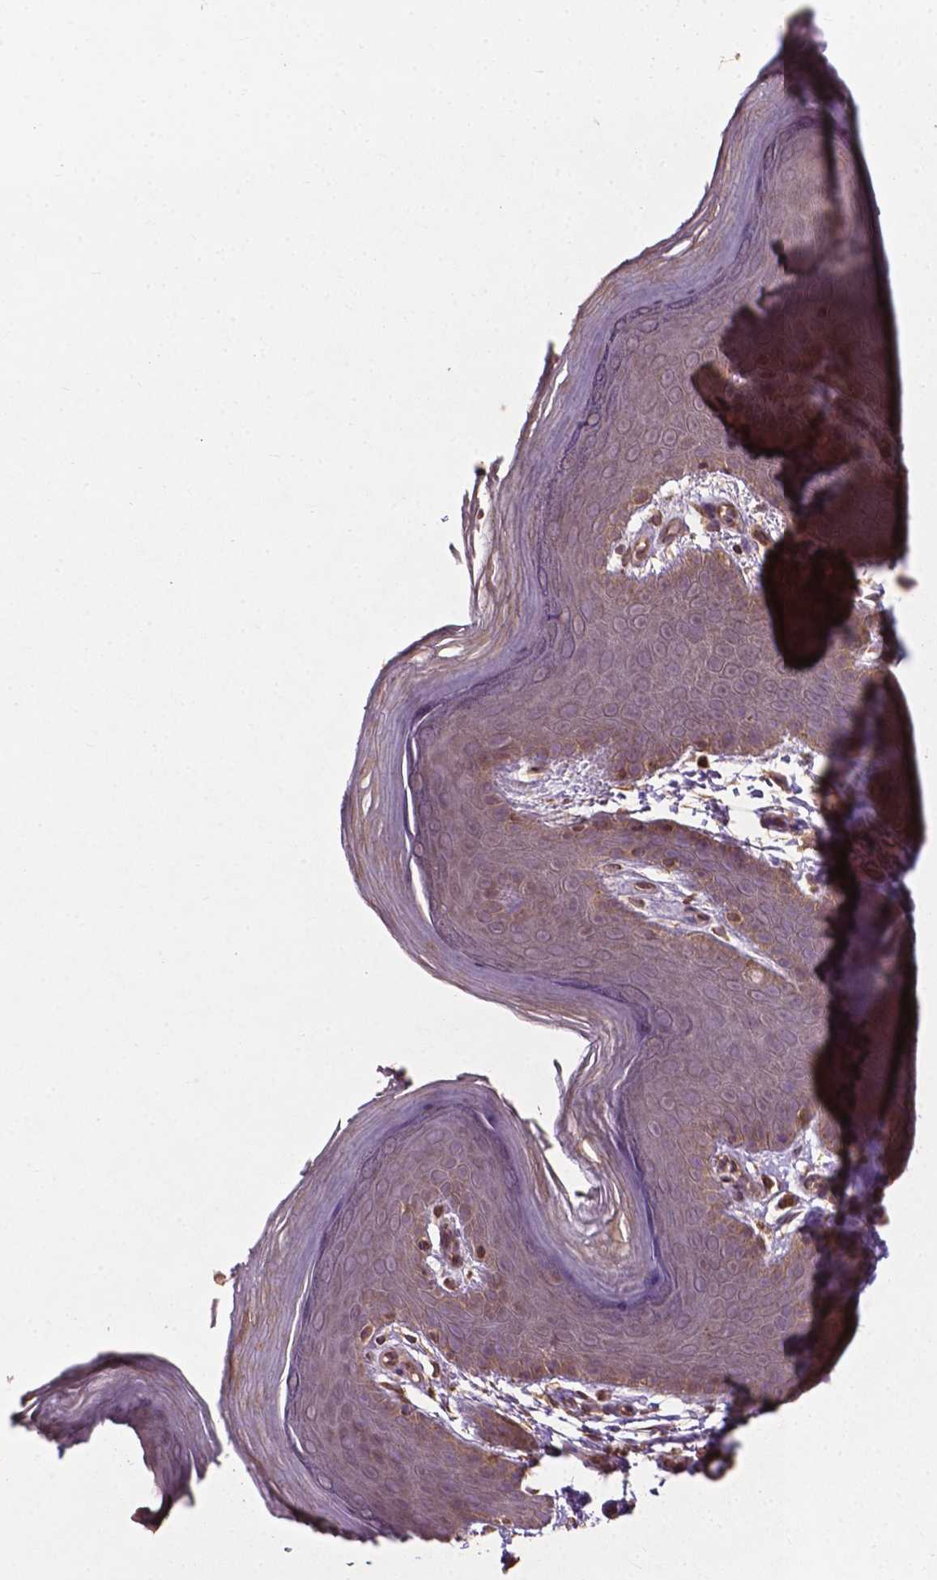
{"staining": {"intensity": "weak", "quantity": "<25%", "location": "cytoplasmic/membranous"}, "tissue": "skin", "cell_type": "Epidermal cells", "image_type": "normal", "snomed": [{"axis": "morphology", "description": "Normal tissue, NOS"}, {"axis": "topography", "description": "Anal"}], "caption": "IHC of benign human skin reveals no positivity in epidermal cells.", "gene": "CDC42BPA", "patient": {"sex": "male", "age": 53}}